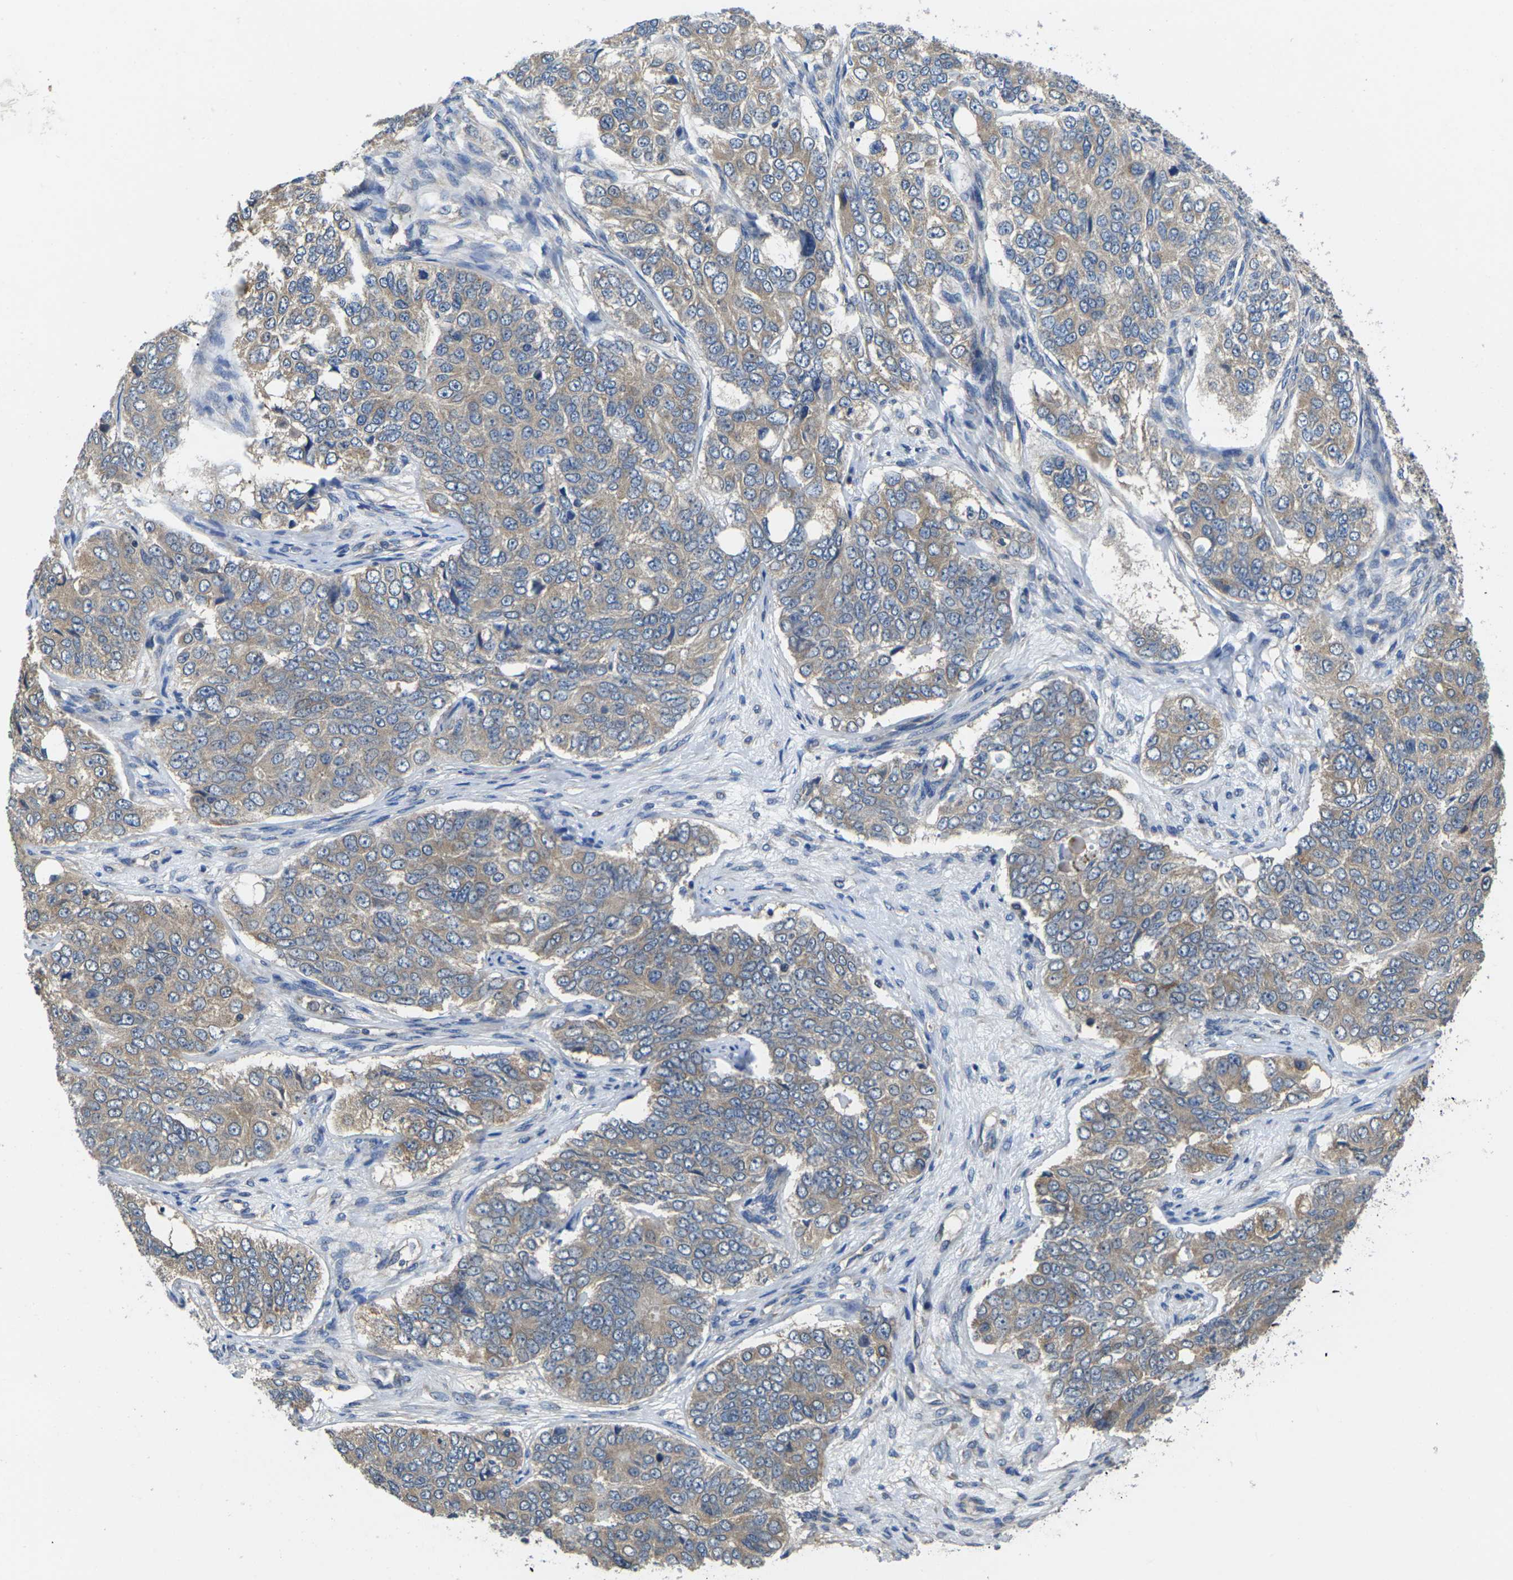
{"staining": {"intensity": "weak", "quantity": ">75%", "location": "cytoplasmic/membranous"}, "tissue": "ovarian cancer", "cell_type": "Tumor cells", "image_type": "cancer", "snomed": [{"axis": "morphology", "description": "Carcinoma, endometroid"}, {"axis": "topography", "description": "Ovary"}], "caption": "This micrograph exhibits ovarian endometroid carcinoma stained with immunohistochemistry (IHC) to label a protein in brown. The cytoplasmic/membranous of tumor cells show weak positivity for the protein. Nuclei are counter-stained blue.", "gene": "TMCC2", "patient": {"sex": "female", "age": 51}}